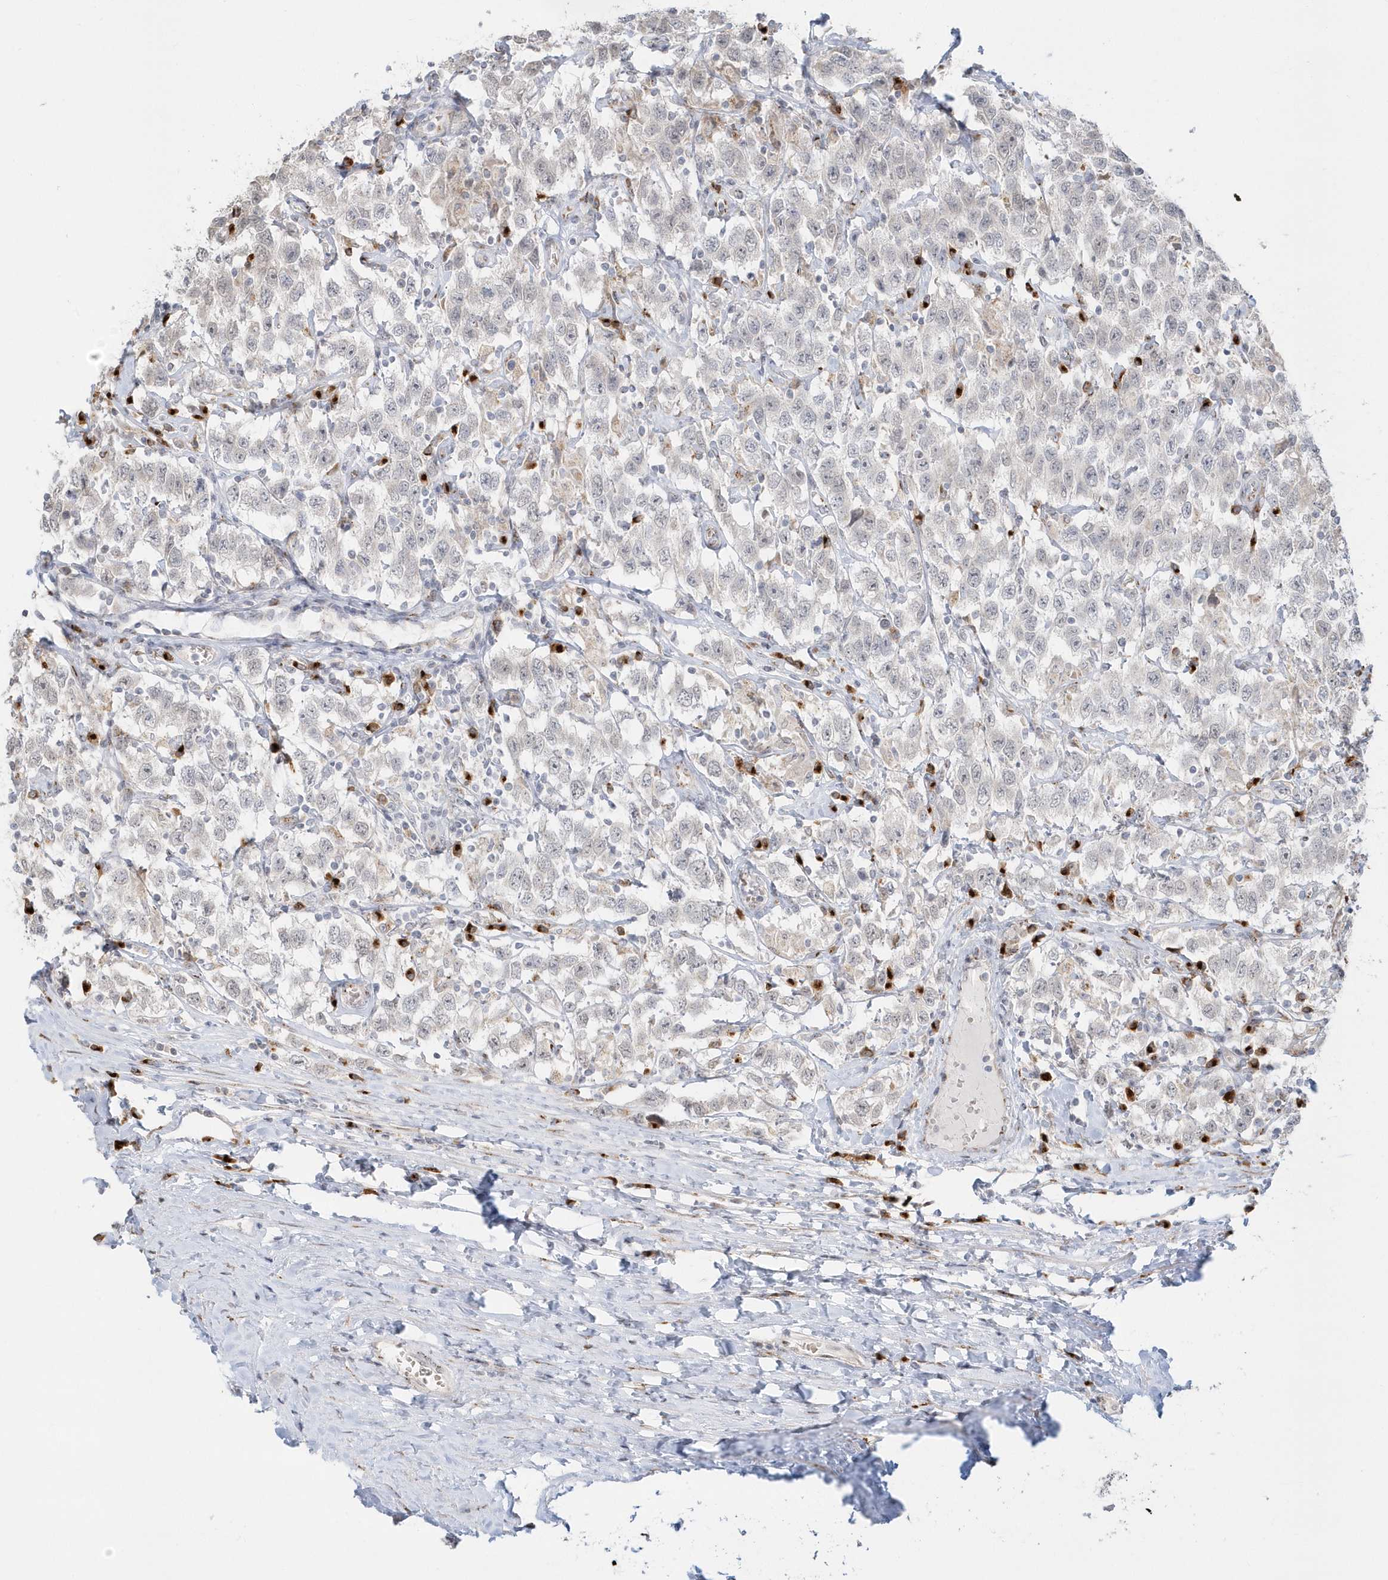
{"staining": {"intensity": "weak", "quantity": "<25%", "location": "cytoplasmic/membranous"}, "tissue": "testis cancer", "cell_type": "Tumor cells", "image_type": "cancer", "snomed": [{"axis": "morphology", "description": "Seminoma, NOS"}, {"axis": "topography", "description": "Testis"}], "caption": "Histopathology image shows no protein expression in tumor cells of seminoma (testis) tissue.", "gene": "DHFR", "patient": {"sex": "male", "age": 41}}